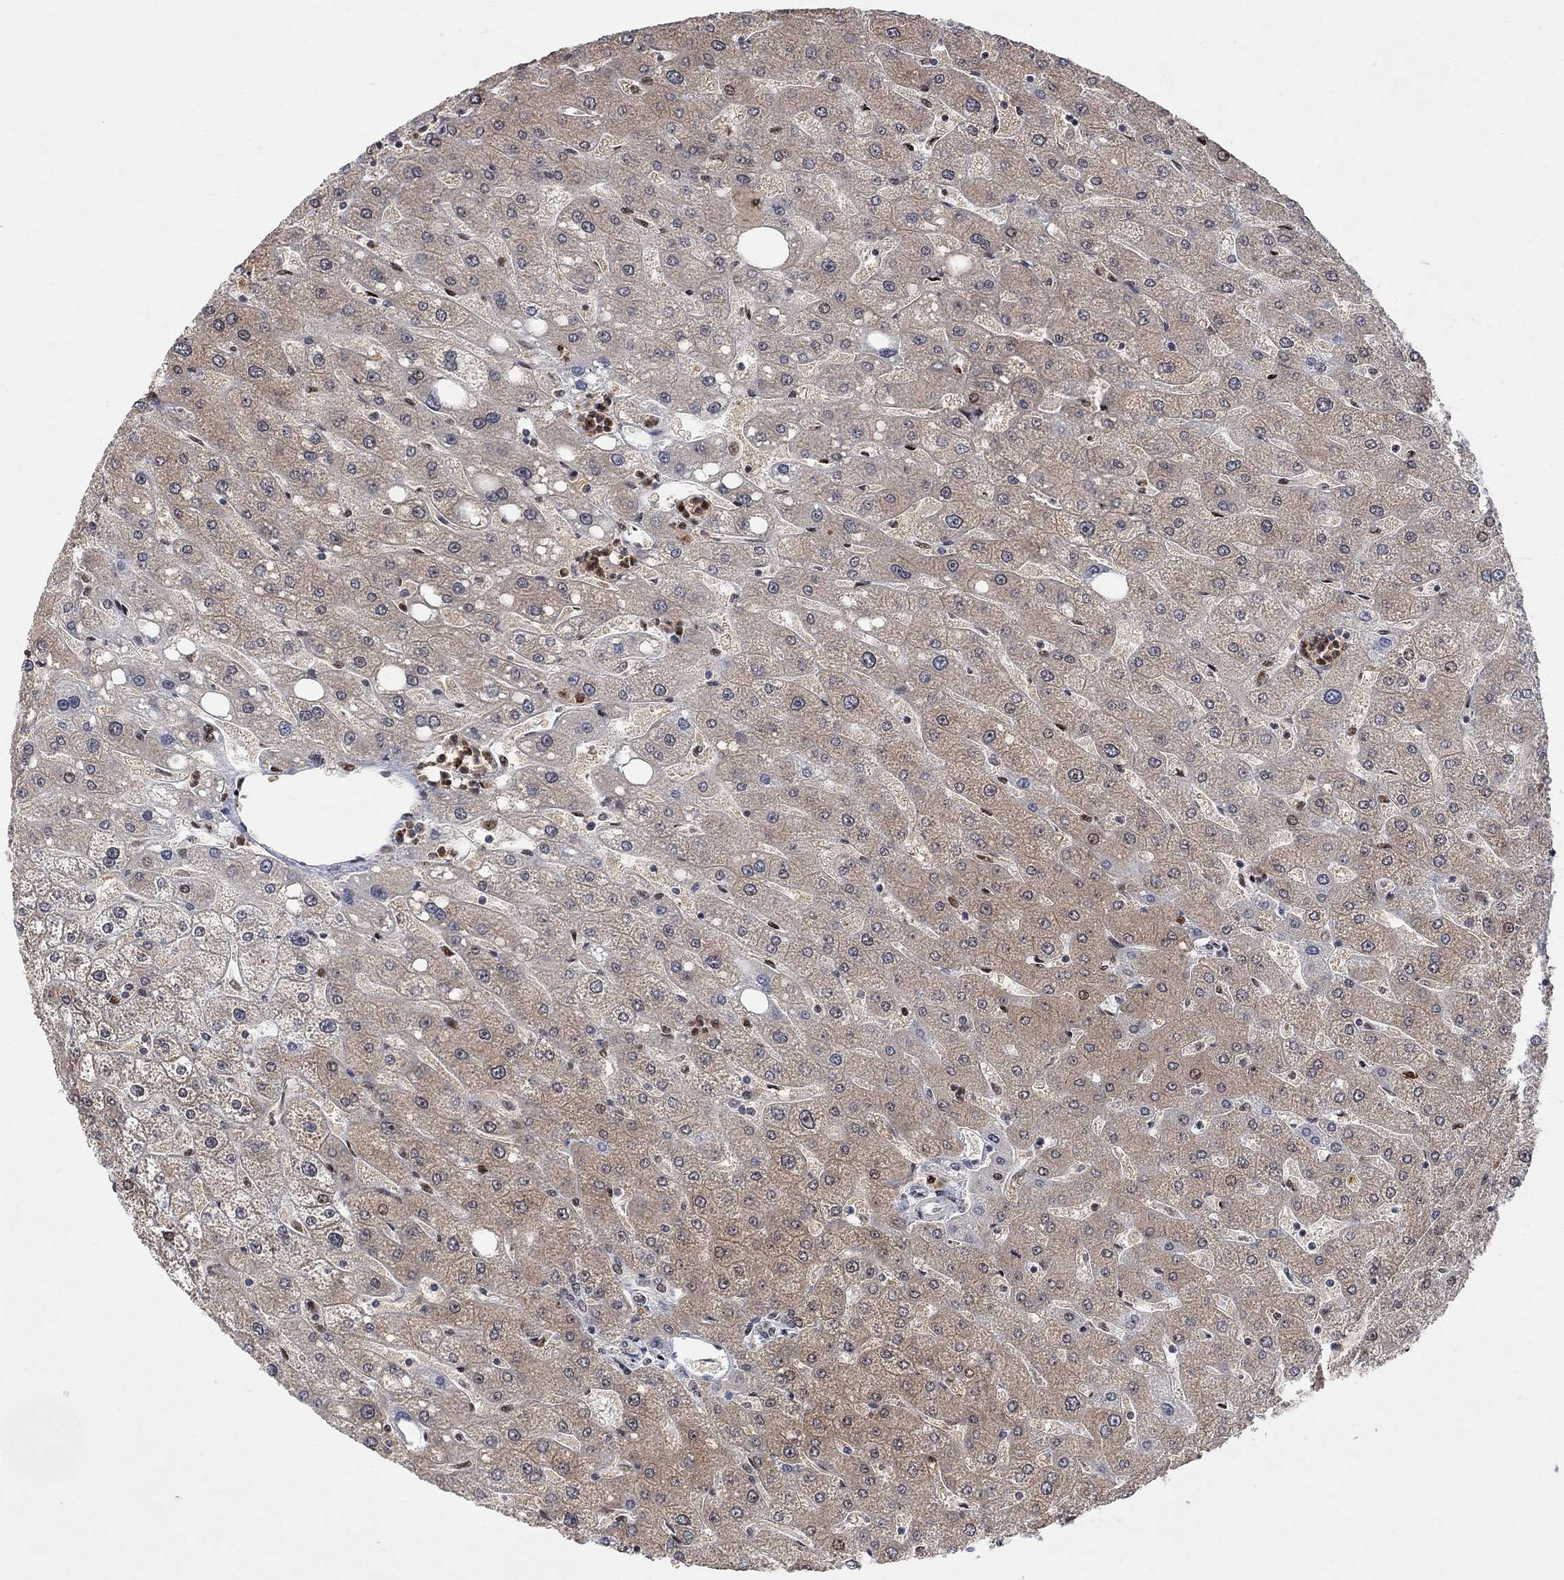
{"staining": {"intensity": "moderate", "quantity": "<25%", "location": "nuclear"}, "tissue": "liver", "cell_type": "Cholangiocytes", "image_type": "normal", "snomed": [{"axis": "morphology", "description": "Normal tissue, NOS"}, {"axis": "topography", "description": "Liver"}], "caption": "Immunohistochemistry image of unremarkable liver stained for a protein (brown), which exhibits low levels of moderate nuclear expression in about <25% of cholangiocytes.", "gene": "E4F1", "patient": {"sex": "male", "age": 67}}